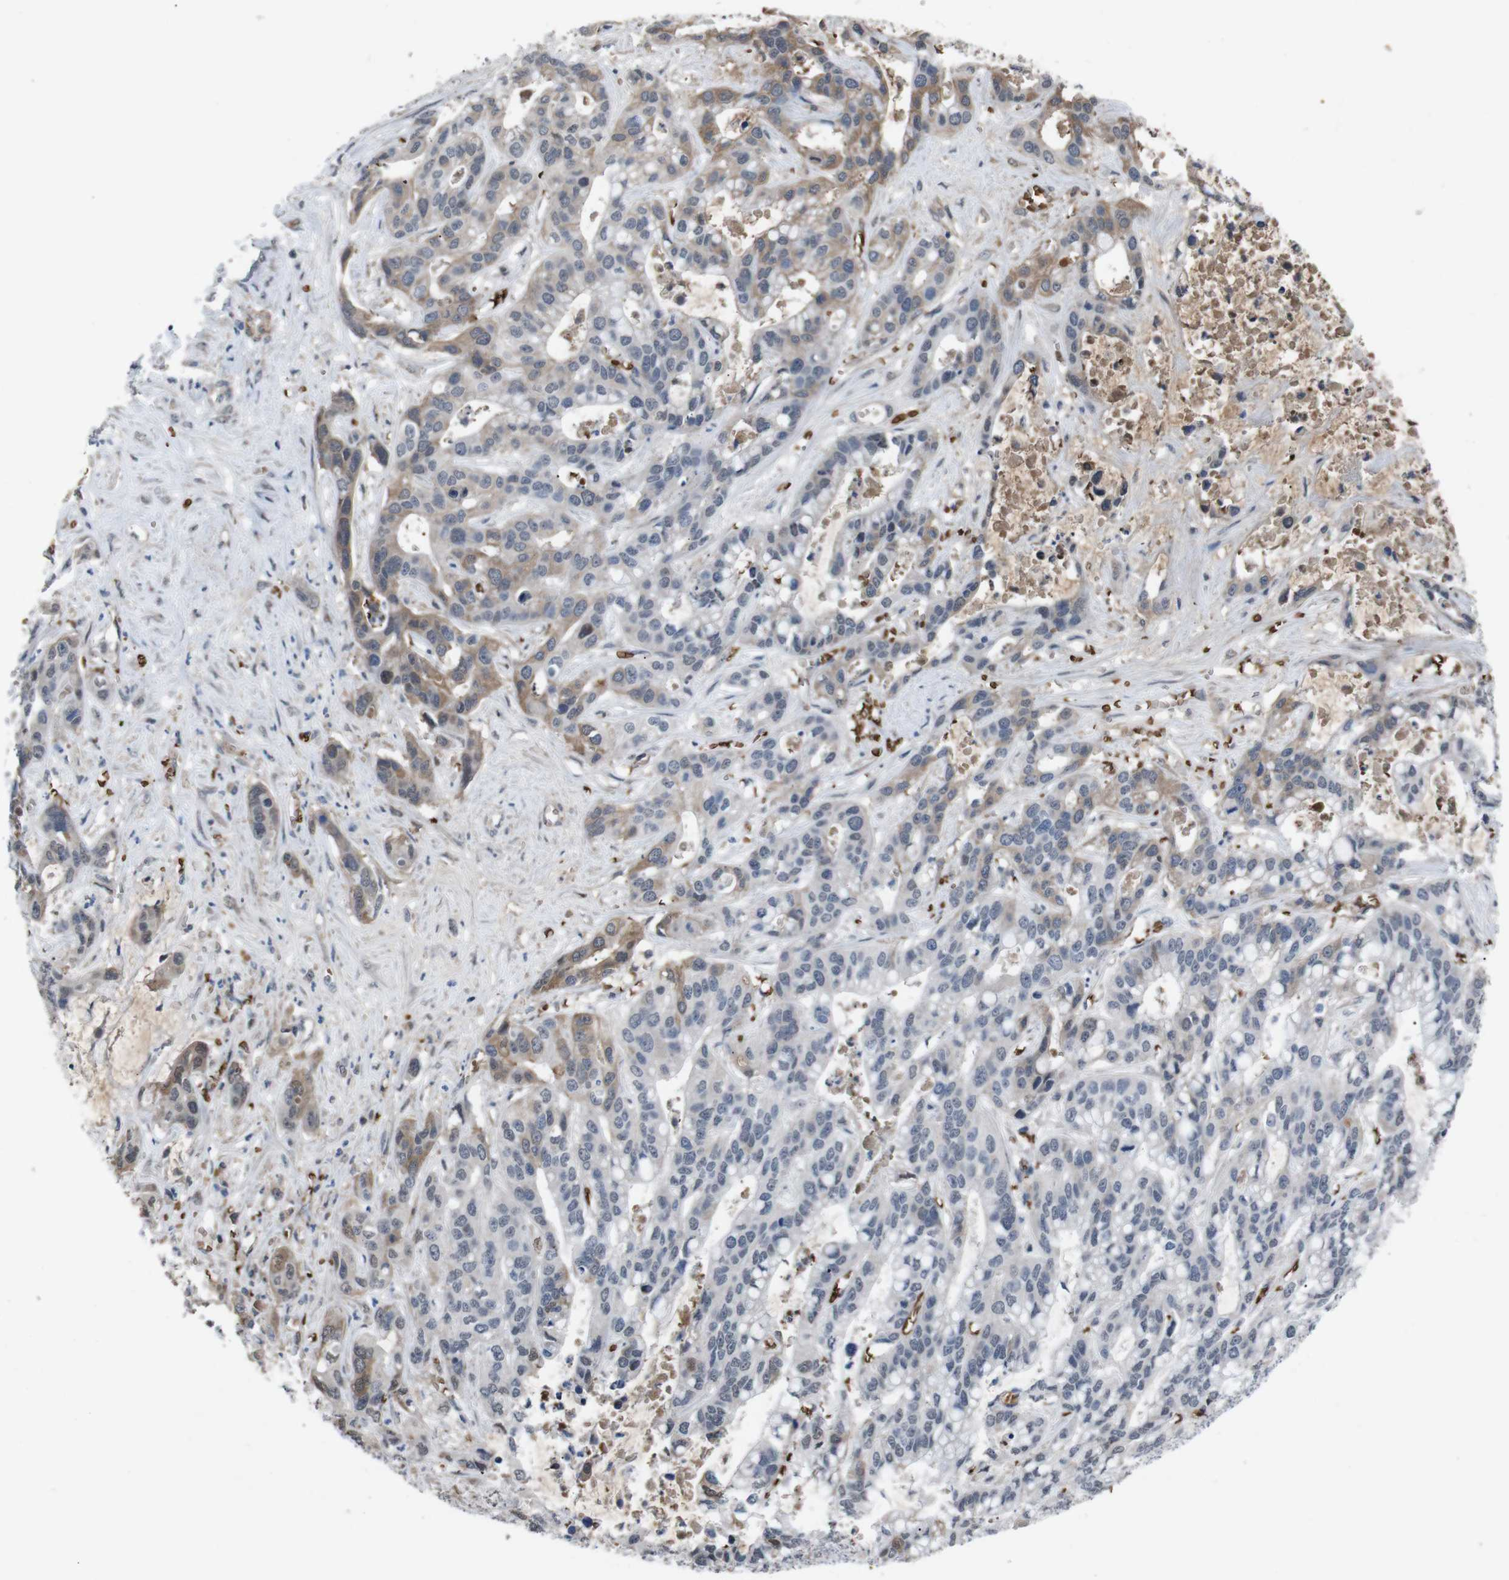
{"staining": {"intensity": "moderate", "quantity": "<25%", "location": "cytoplasmic/membranous,nuclear"}, "tissue": "liver cancer", "cell_type": "Tumor cells", "image_type": "cancer", "snomed": [{"axis": "morphology", "description": "Cholangiocarcinoma"}, {"axis": "topography", "description": "Liver"}], "caption": "A brown stain highlights moderate cytoplasmic/membranous and nuclear expression of a protein in human liver cancer tumor cells.", "gene": "SPTB", "patient": {"sex": "female", "age": 65}}